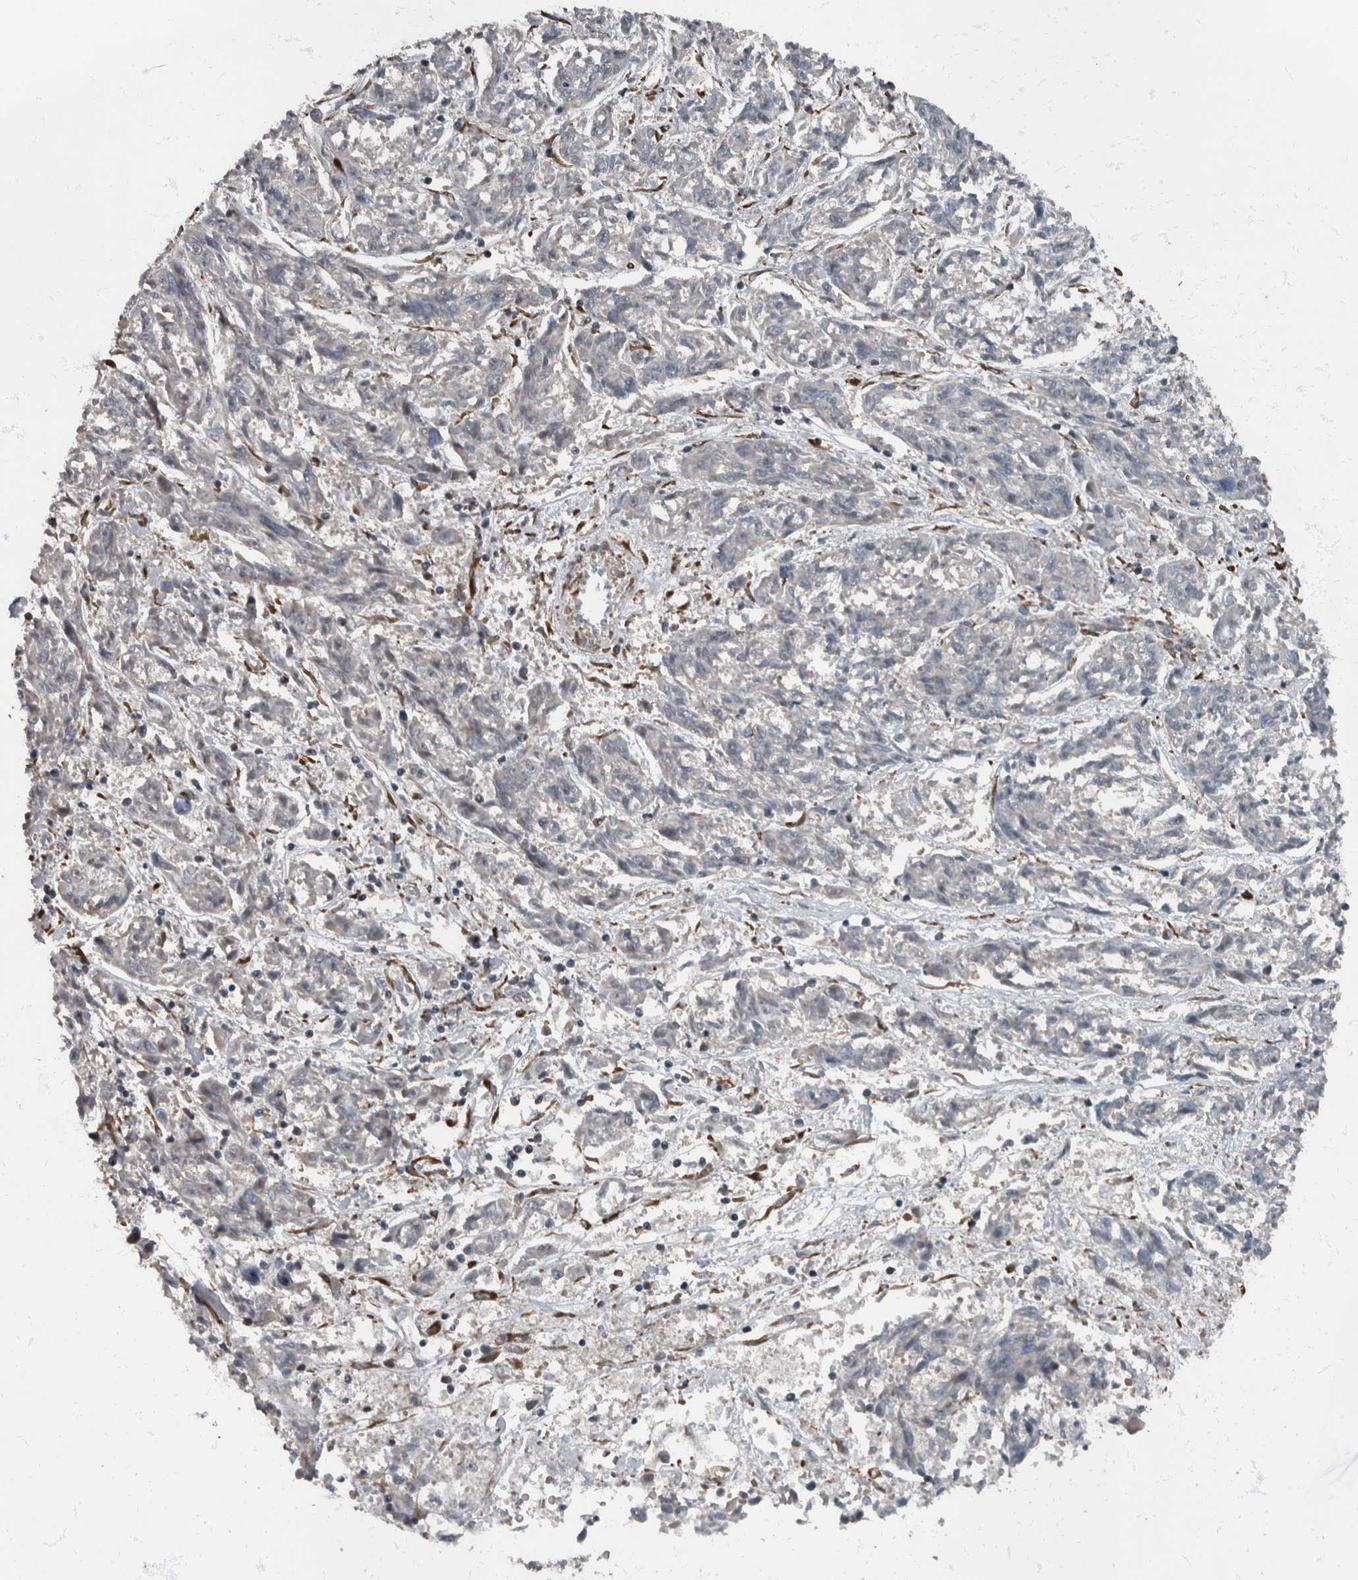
{"staining": {"intensity": "negative", "quantity": "none", "location": "none"}, "tissue": "melanoma", "cell_type": "Tumor cells", "image_type": "cancer", "snomed": [{"axis": "morphology", "description": "Malignant melanoma, NOS"}, {"axis": "topography", "description": "Skin"}], "caption": "Immunohistochemistry (IHC) image of melanoma stained for a protein (brown), which demonstrates no positivity in tumor cells.", "gene": "RABGGTB", "patient": {"sex": "male", "age": 53}}